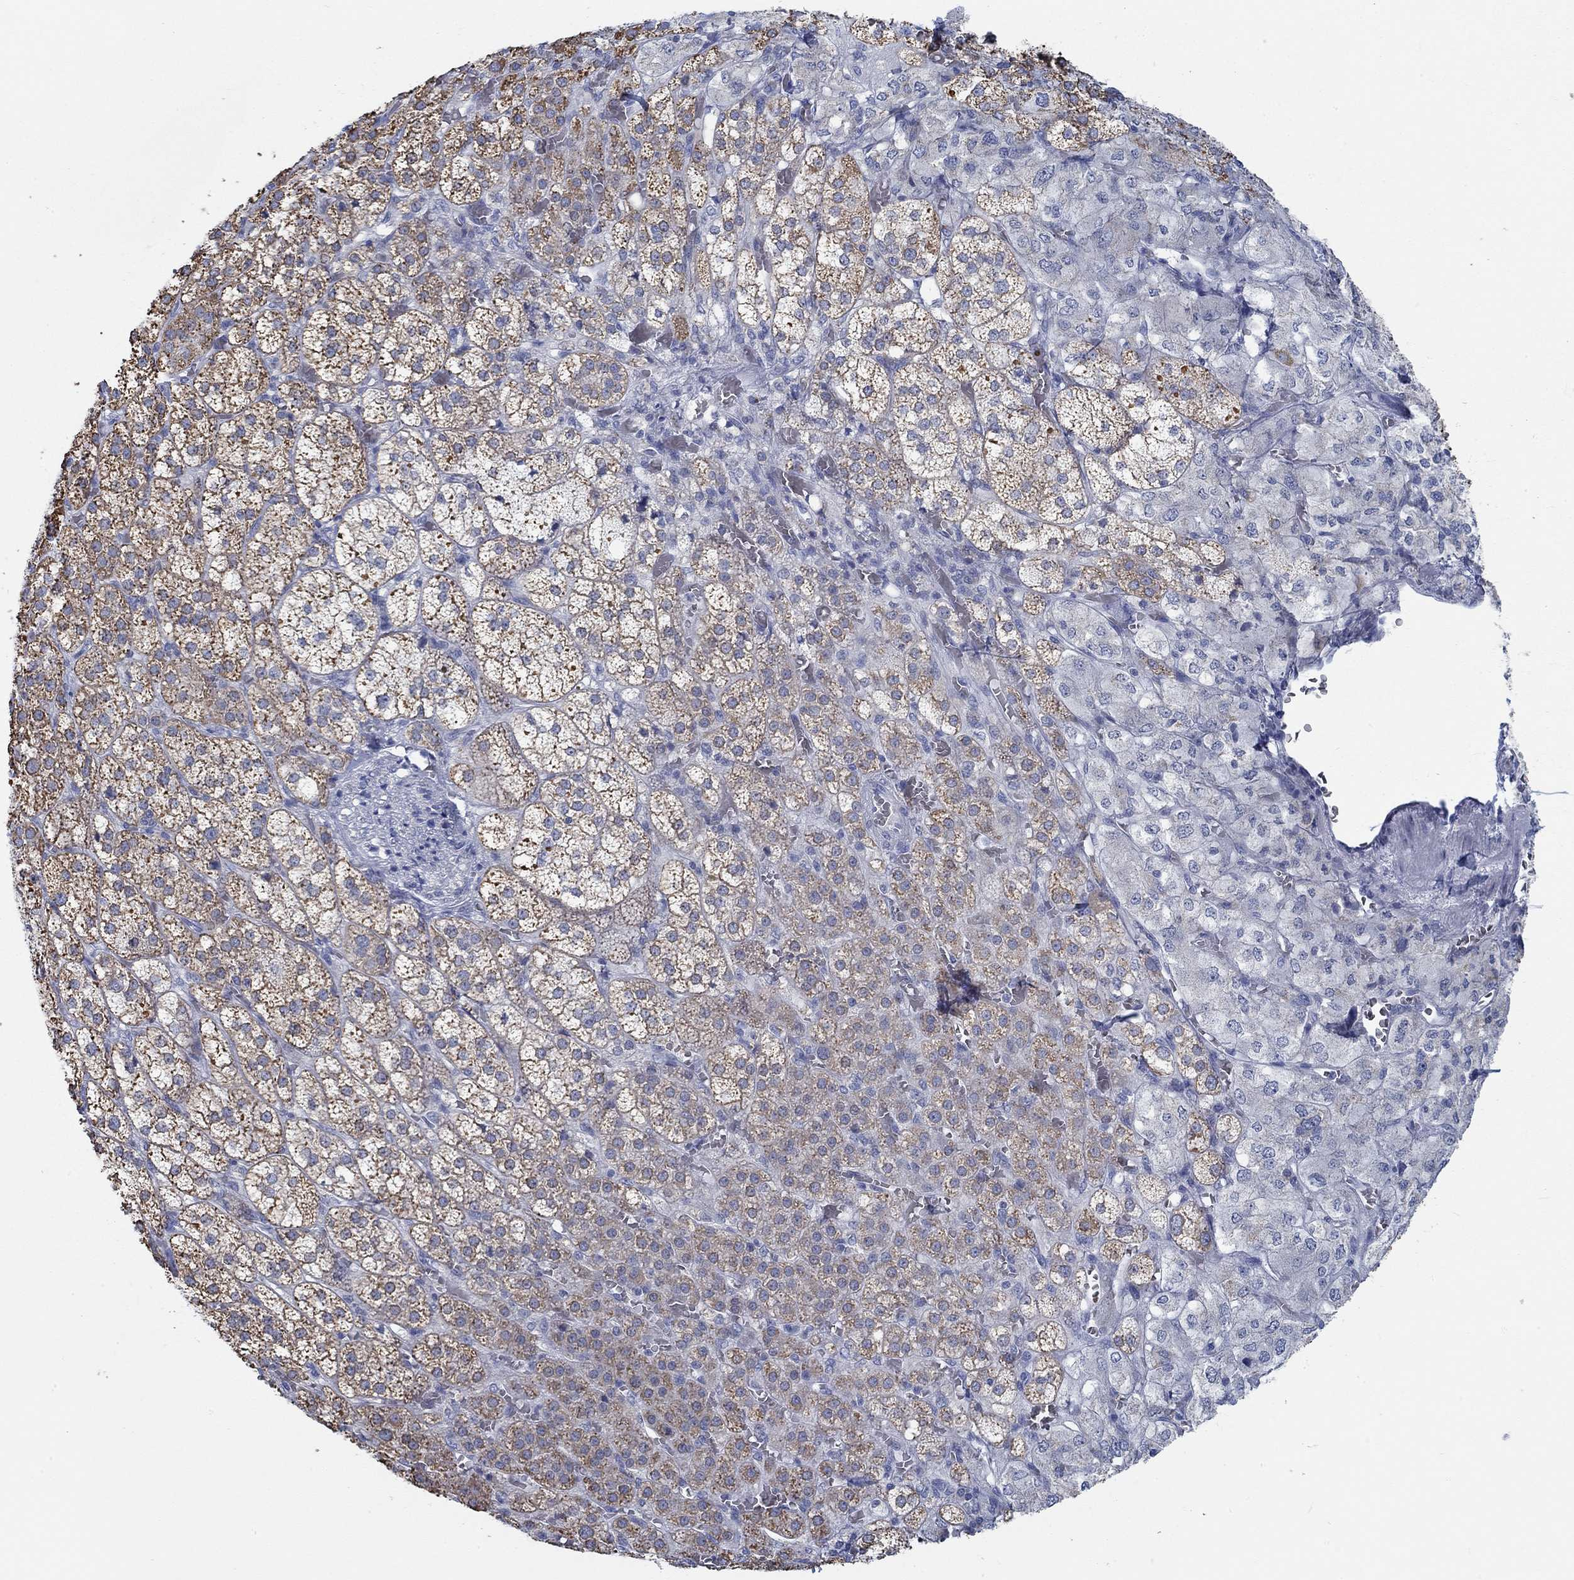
{"staining": {"intensity": "moderate", "quantity": ">75%", "location": "cytoplasmic/membranous"}, "tissue": "adrenal gland", "cell_type": "Glandular cells", "image_type": "normal", "snomed": [{"axis": "morphology", "description": "Normal tissue, NOS"}, {"axis": "topography", "description": "Adrenal gland"}], "caption": "Immunohistochemistry (IHC) histopathology image of normal adrenal gland: adrenal gland stained using immunohistochemistry (IHC) reveals medium levels of moderate protein expression localized specifically in the cytoplasmic/membranous of glandular cells, appearing as a cytoplasmic/membranous brown color.", "gene": "GLOD5", "patient": {"sex": "female", "age": 60}}